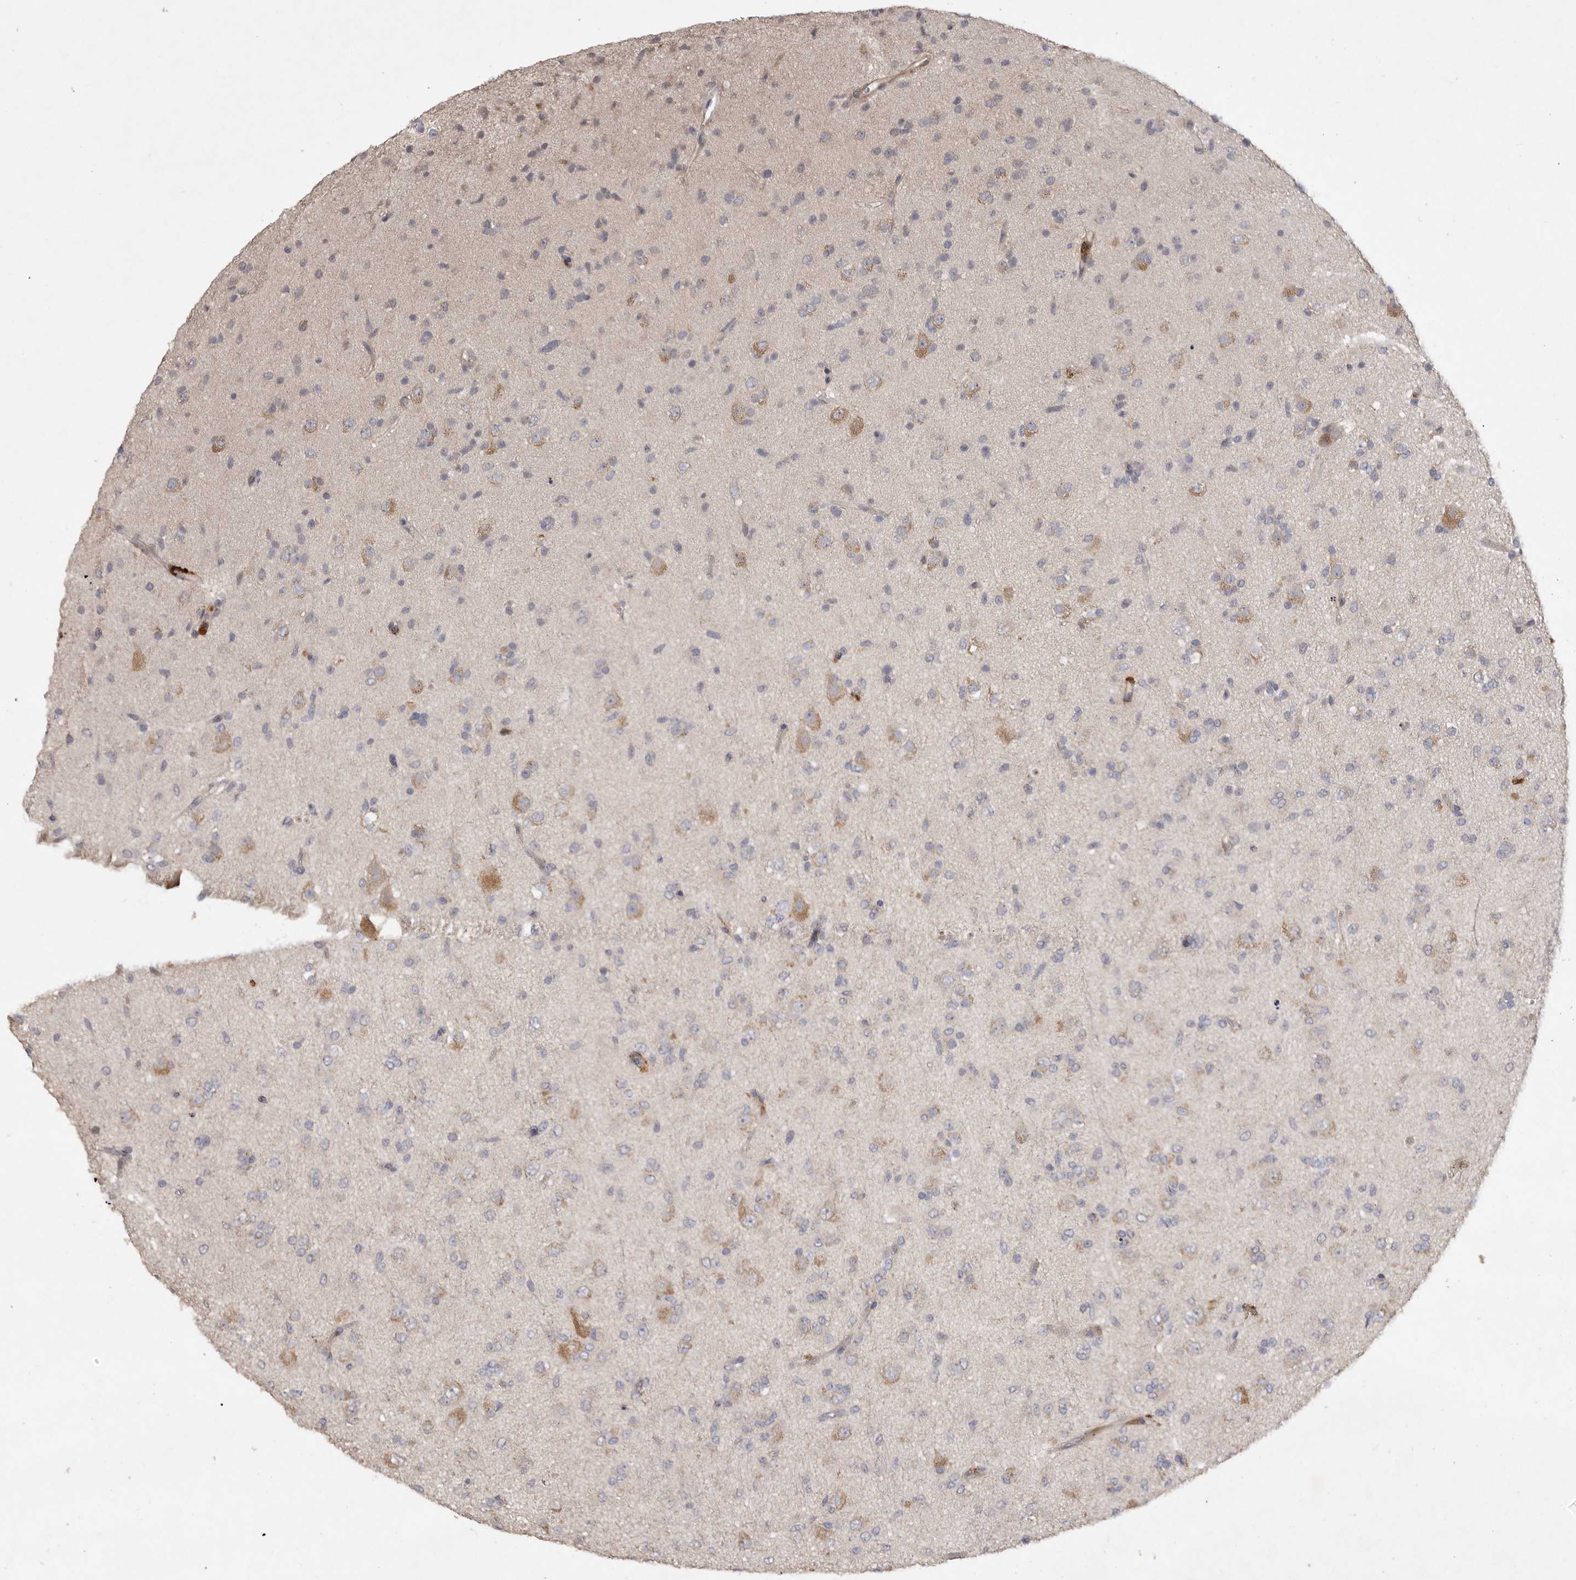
{"staining": {"intensity": "negative", "quantity": "none", "location": "none"}, "tissue": "glioma", "cell_type": "Tumor cells", "image_type": "cancer", "snomed": [{"axis": "morphology", "description": "Glioma, malignant, Low grade"}, {"axis": "topography", "description": "Brain"}], "caption": "DAB (3,3'-diaminobenzidine) immunohistochemical staining of human malignant glioma (low-grade) demonstrates no significant positivity in tumor cells.", "gene": "EDEM3", "patient": {"sex": "male", "age": 65}}